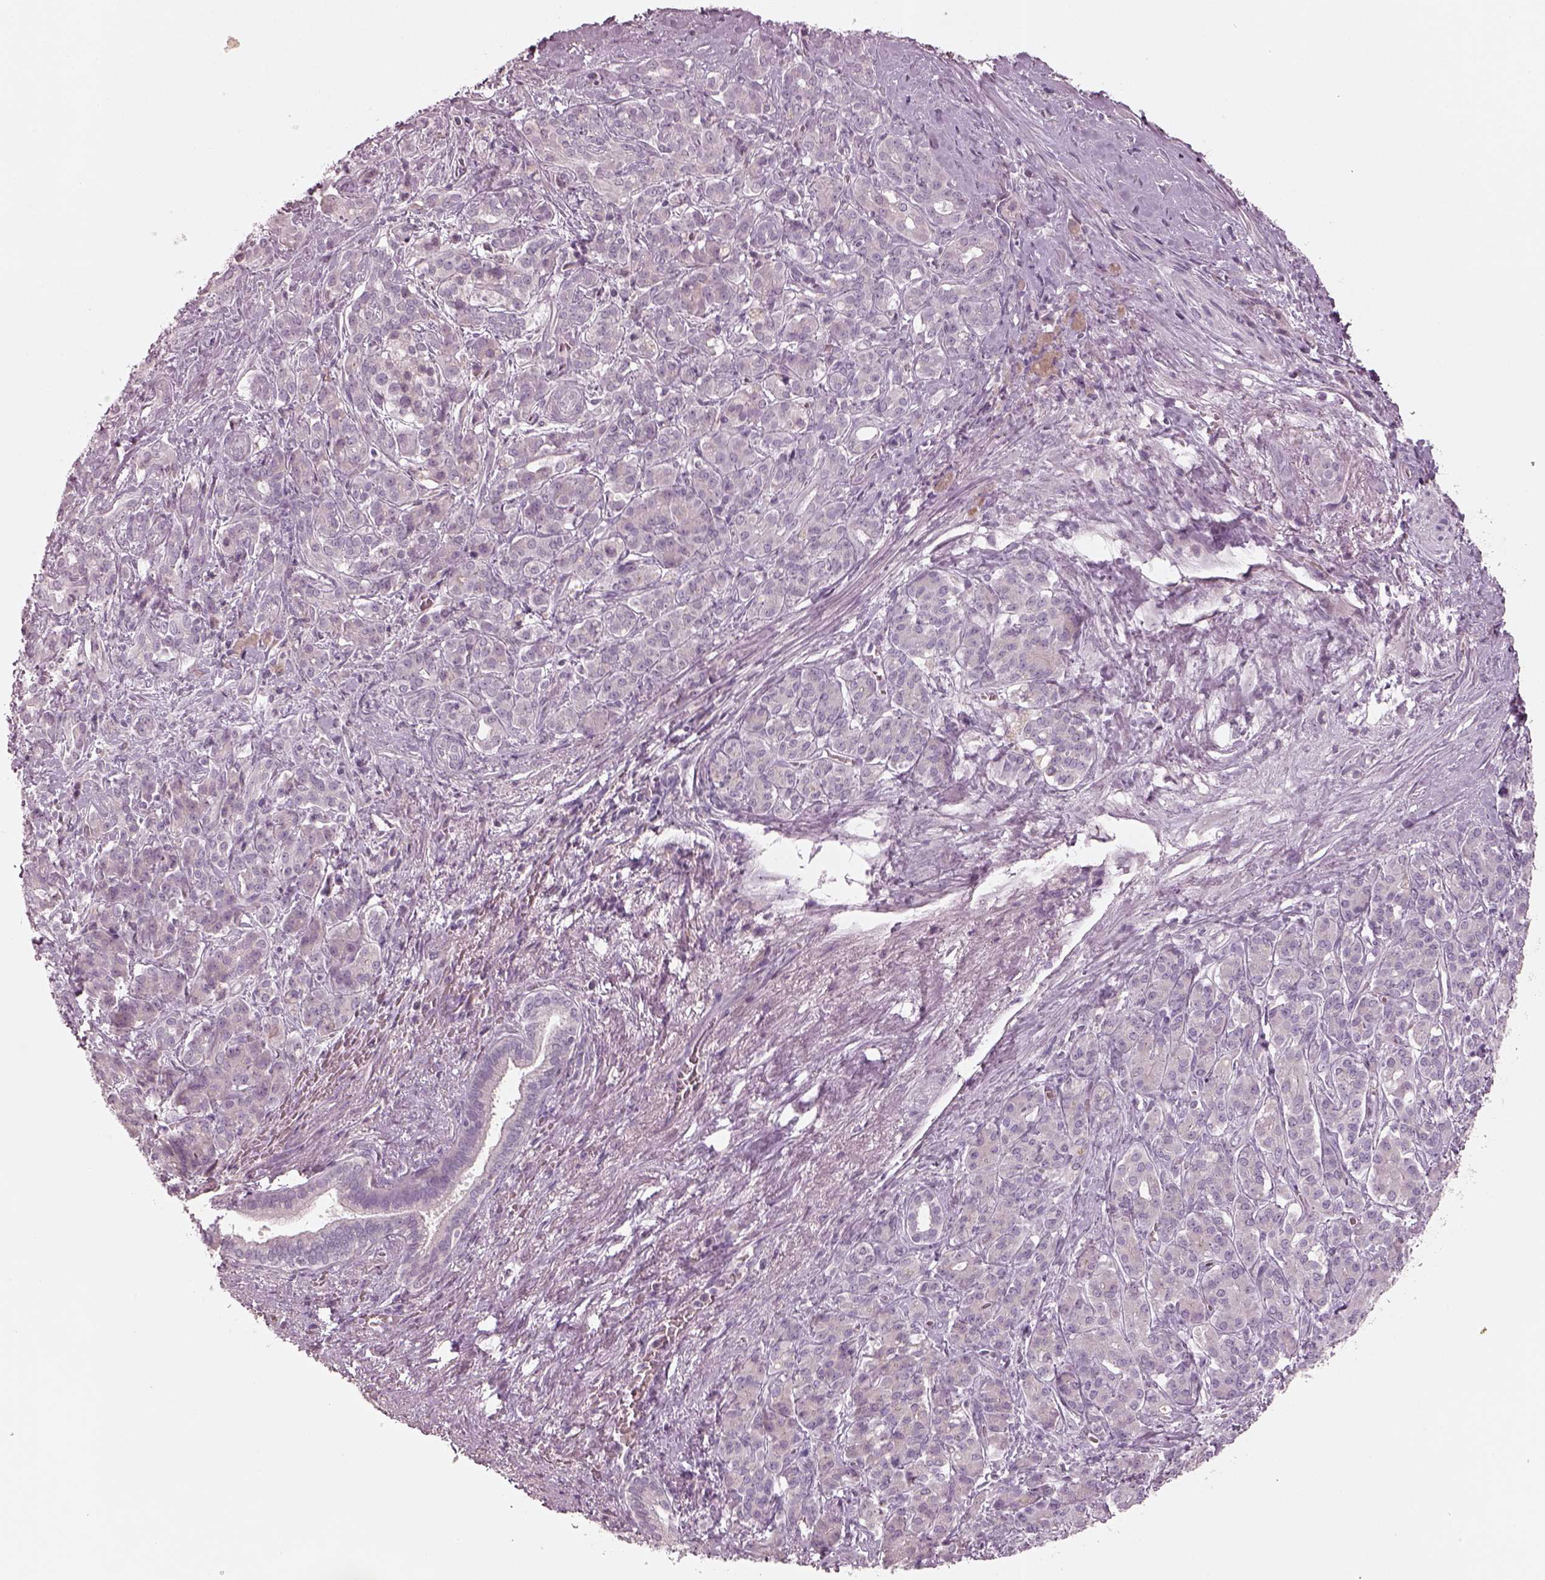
{"staining": {"intensity": "negative", "quantity": "none", "location": "none"}, "tissue": "pancreatic cancer", "cell_type": "Tumor cells", "image_type": "cancer", "snomed": [{"axis": "morphology", "description": "Normal tissue, NOS"}, {"axis": "morphology", "description": "Inflammation, NOS"}, {"axis": "morphology", "description": "Adenocarcinoma, NOS"}, {"axis": "topography", "description": "Pancreas"}], "caption": "This is a micrograph of IHC staining of adenocarcinoma (pancreatic), which shows no expression in tumor cells.", "gene": "SPATA6L", "patient": {"sex": "male", "age": 57}}